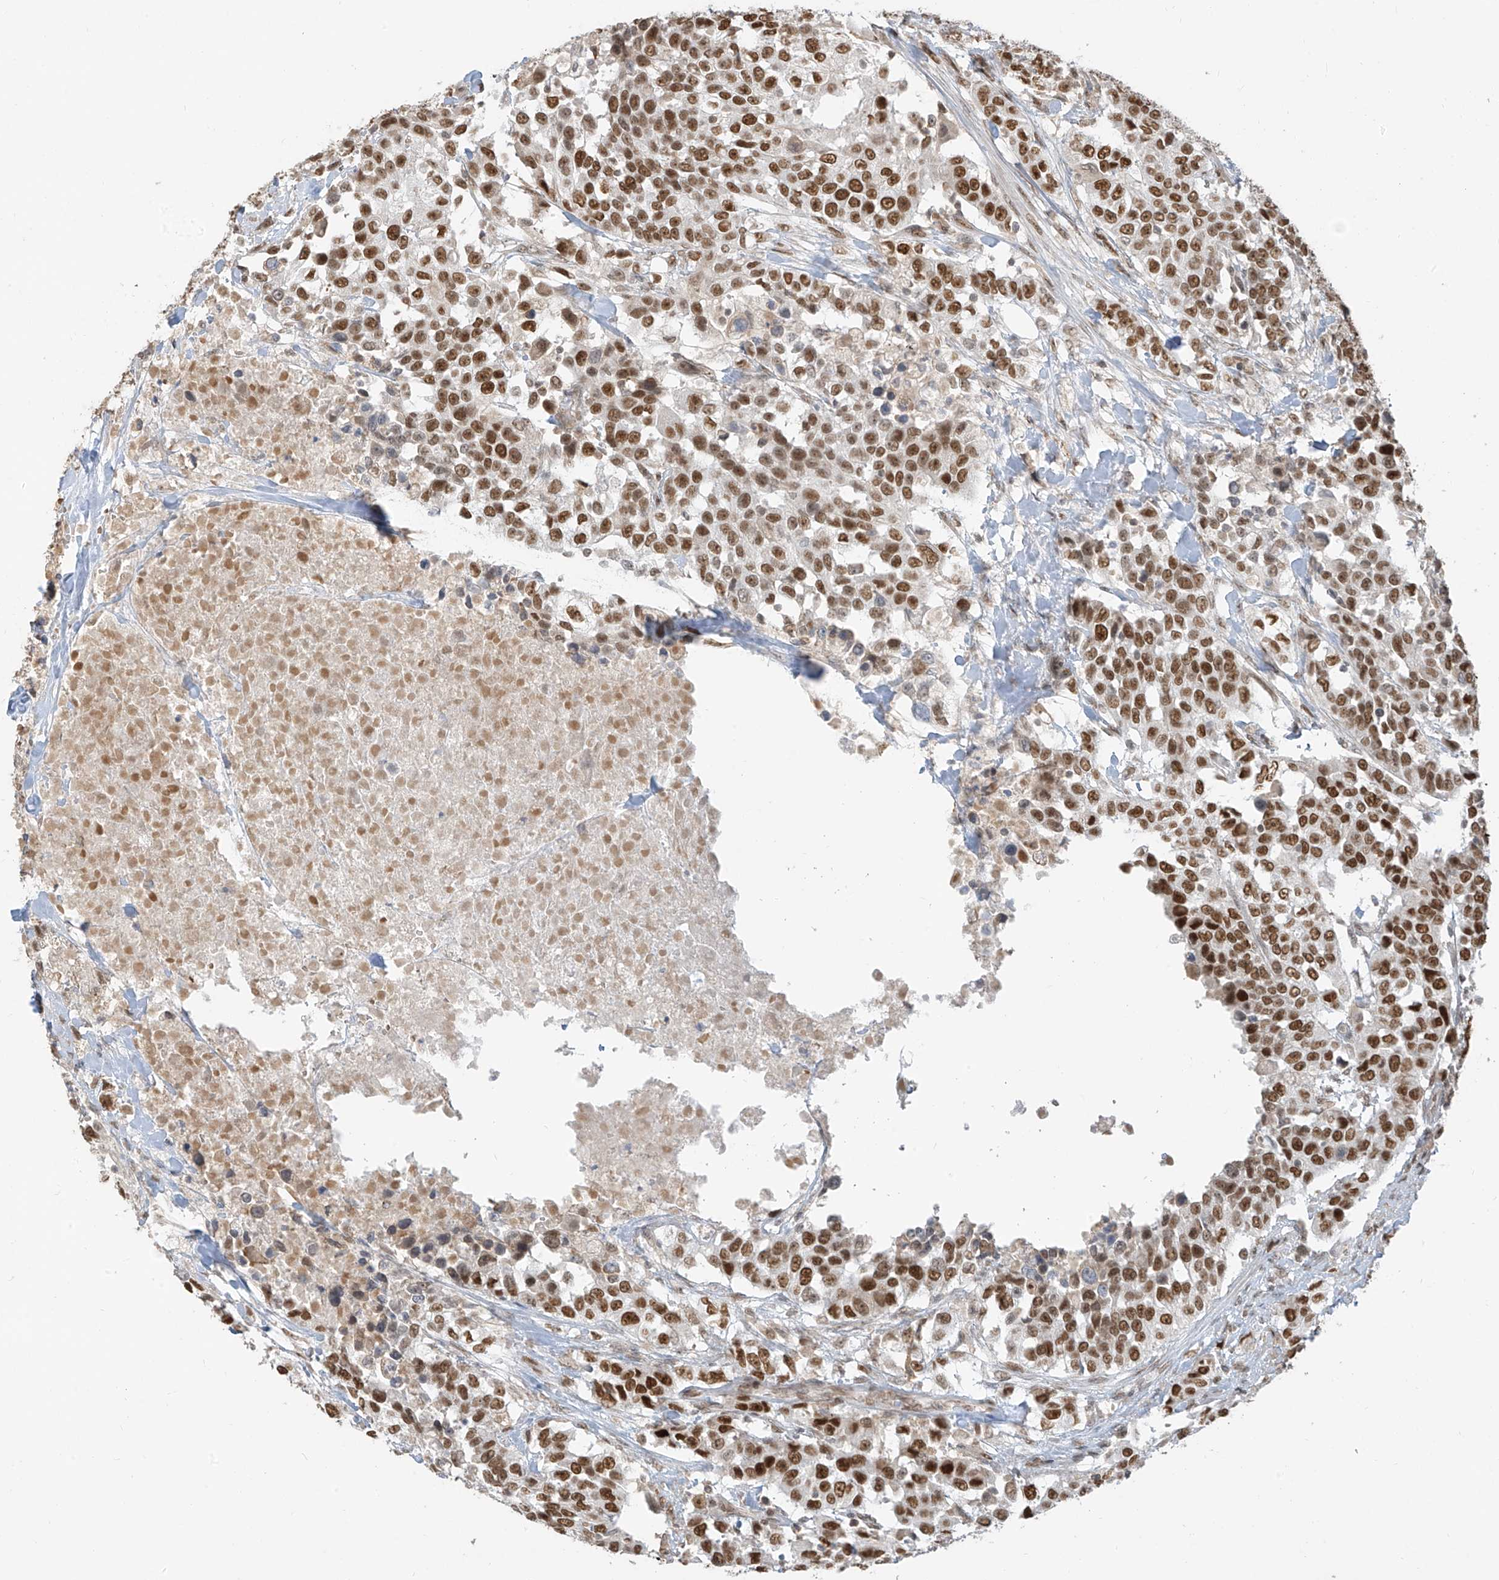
{"staining": {"intensity": "moderate", "quantity": ">75%", "location": "nuclear"}, "tissue": "urothelial cancer", "cell_type": "Tumor cells", "image_type": "cancer", "snomed": [{"axis": "morphology", "description": "Urothelial carcinoma, High grade"}, {"axis": "topography", "description": "Urinary bladder"}], "caption": "Protein analysis of urothelial cancer tissue exhibits moderate nuclear staining in approximately >75% of tumor cells.", "gene": "ZMYM2", "patient": {"sex": "female", "age": 80}}